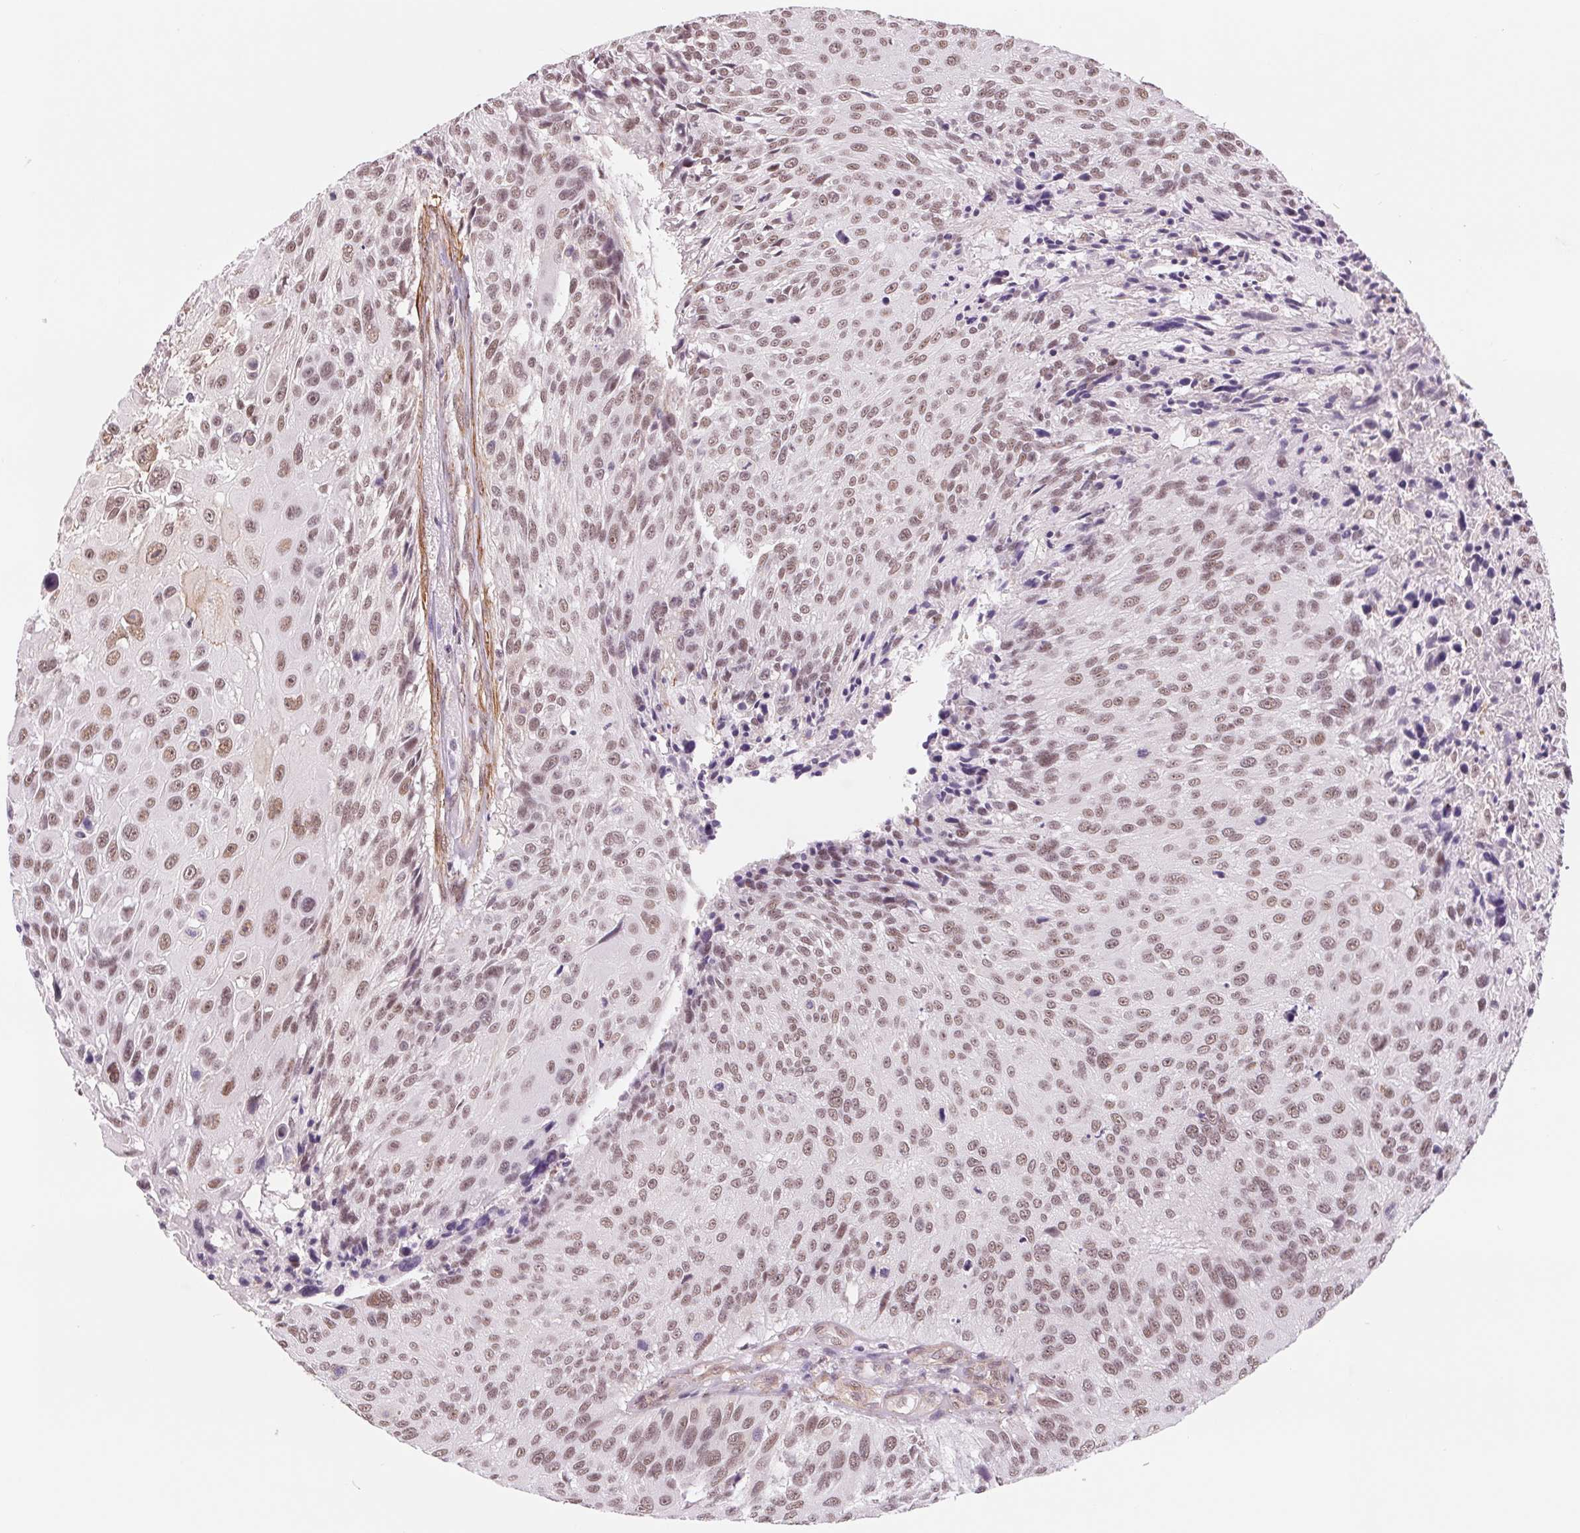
{"staining": {"intensity": "moderate", "quantity": ">75%", "location": "nuclear"}, "tissue": "urothelial cancer", "cell_type": "Tumor cells", "image_type": "cancer", "snomed": [{"axis": "morphology", "description": "Urothelial carcinoma, NOS"}, {"axis": "topography", "description": "Urinary bladder"}], "caption": "Human transitional cell carcinoma stained with a protein marker shows moderate staining in tumor cells.", "gene": "BCAT1", "patient": {"sex": "male", "age": 55}}